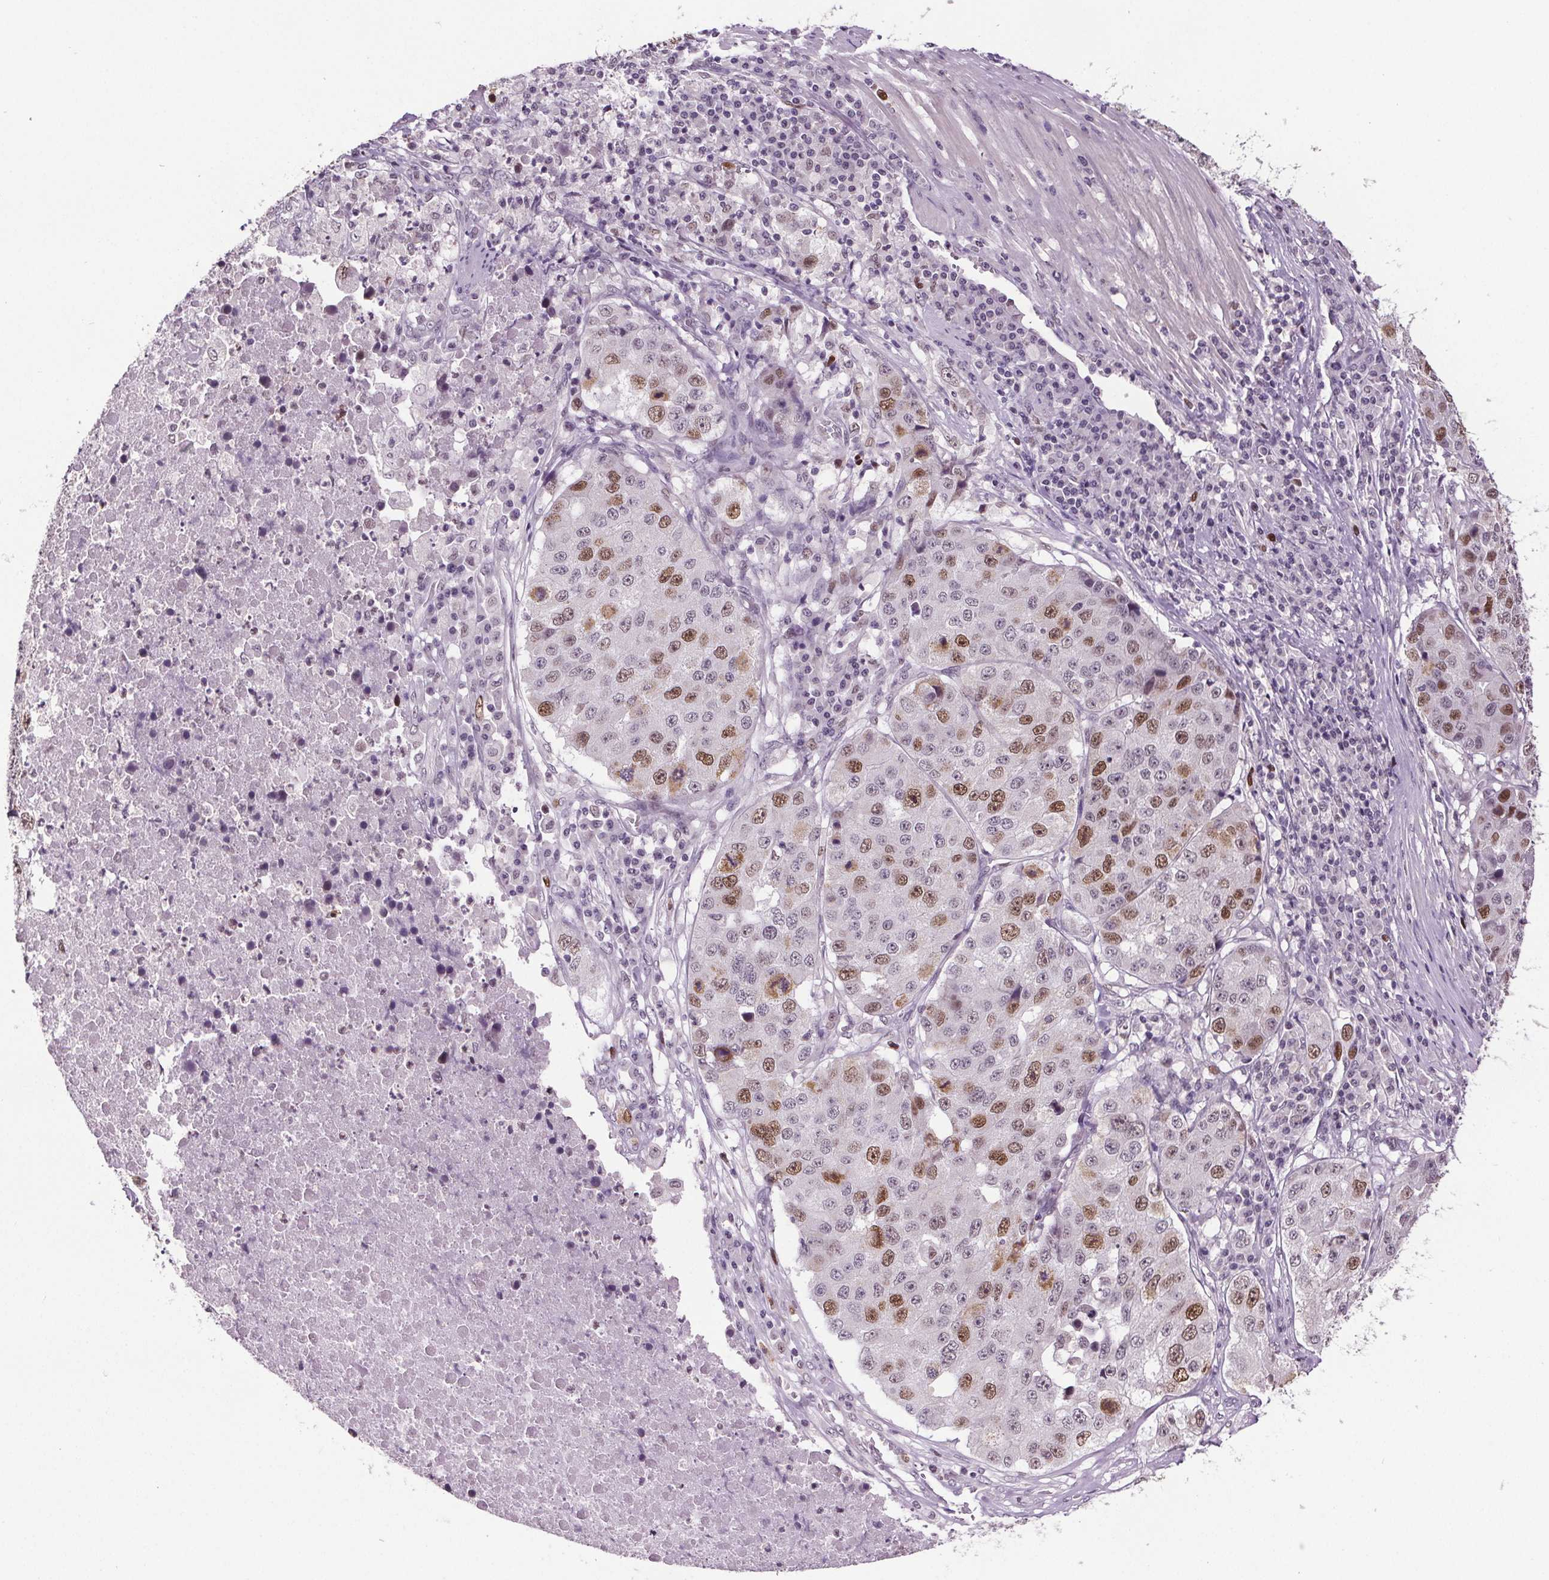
{"staining": {"intensity": "moderate", "quantity": "25%-75%", "location": "nuclear"}, "tissue": "stomach cancer", "cell_type": "Tumor cells", "image_type": "cancer", "snomed": [{"axis": "morphology", "description": "Adenocarcinoma, NOS"}, {"axis": "topography", "description": "Stomach"}], "caption": "Stomach cancer was stained to show a protein in brown. There is medium levels of moderate nuclear positivity in about 25%-75% of tumor cells.", "gene": "CENPF", "patient": {"sex": "male", "age": 71}}